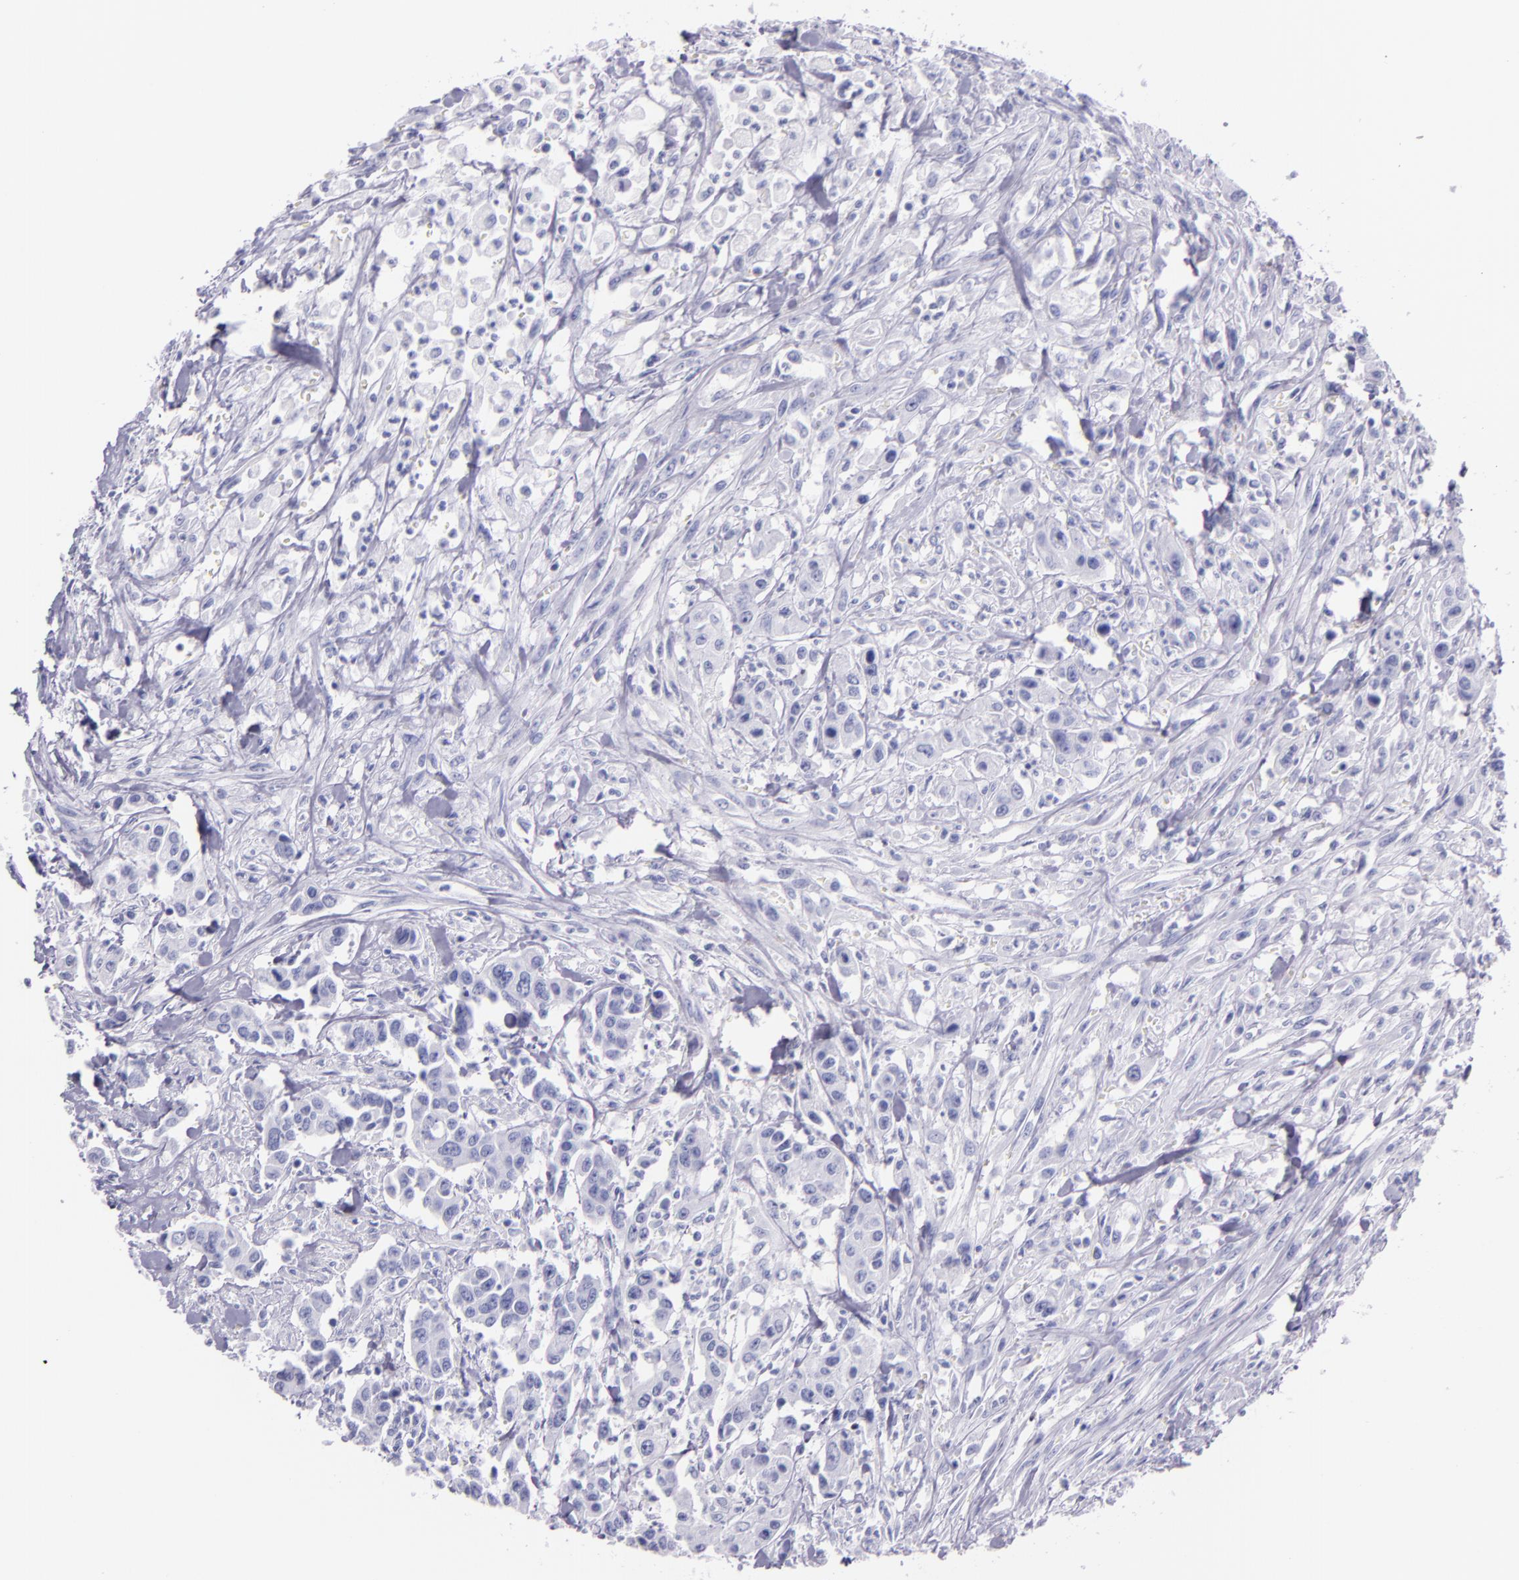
{"staining": {"intensity": "negative", "quantity": "none", "location": "none"}, "tissue": "urothelial cancer", "cell_type": "Tumor cells", "image_type": "cancer", "snomed": [{"axis": "morphology", "description": "Urothelial carcinoma, High grade"}, {"axis": "topography", "description": "Urinary bladder"}], "caption": "Immunohistochemical staining of urothelial cancer demonstrates no significant positivity in tumor cells. (DAB (3,3'-diaminobenzidine) immunohistochemistry (IHC) visualized using brightfield microscopy, high magnification).", "gene": "SFTPA2", "patient": {"sex": "male", "age": 86}}